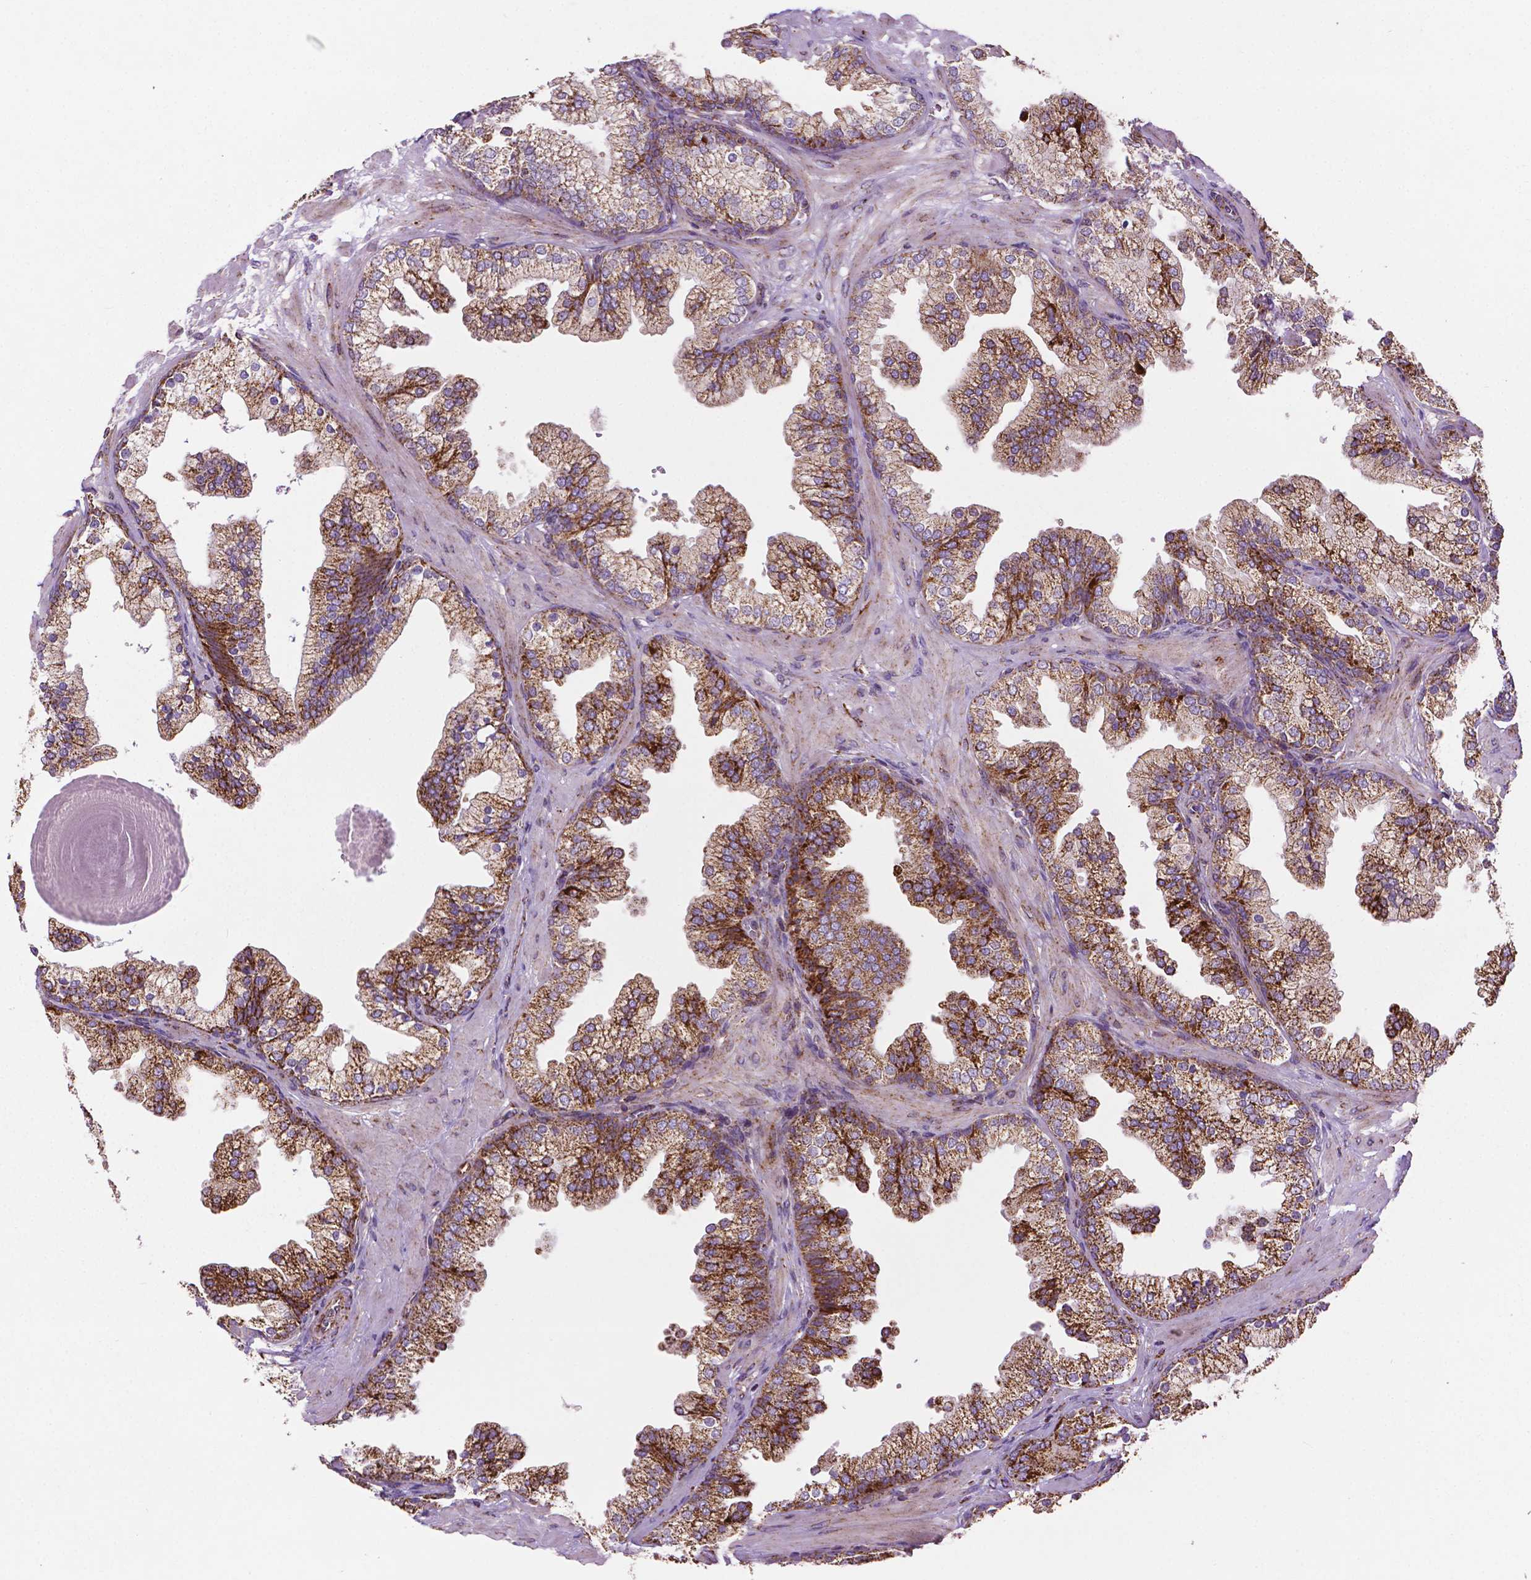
{"staining": {"intensity": "strong", "quantity": ">75%", "location": "cytoplasmic/membranous"}, "tissue": "prostate", "cell_type": "Glandular cells", "image_type": "normal", "snomed": [{"axis": "morphology", "description": "Normal tissue, NOS"}, {"axis": "topography", "description": "Prostate"}, {"axis": "topography", "description": "Peripheral nerve tissue"}], "caption": "Immunohistochemistry (IHC) micrograph of benign prostate stained for a protein (brown), which shows high levels of strong cytoplasmic/membranous positivity in approximately >75% of glandular cells.", "gene": "ILVBL", "patient": {"sex": "male", "age": 61}}